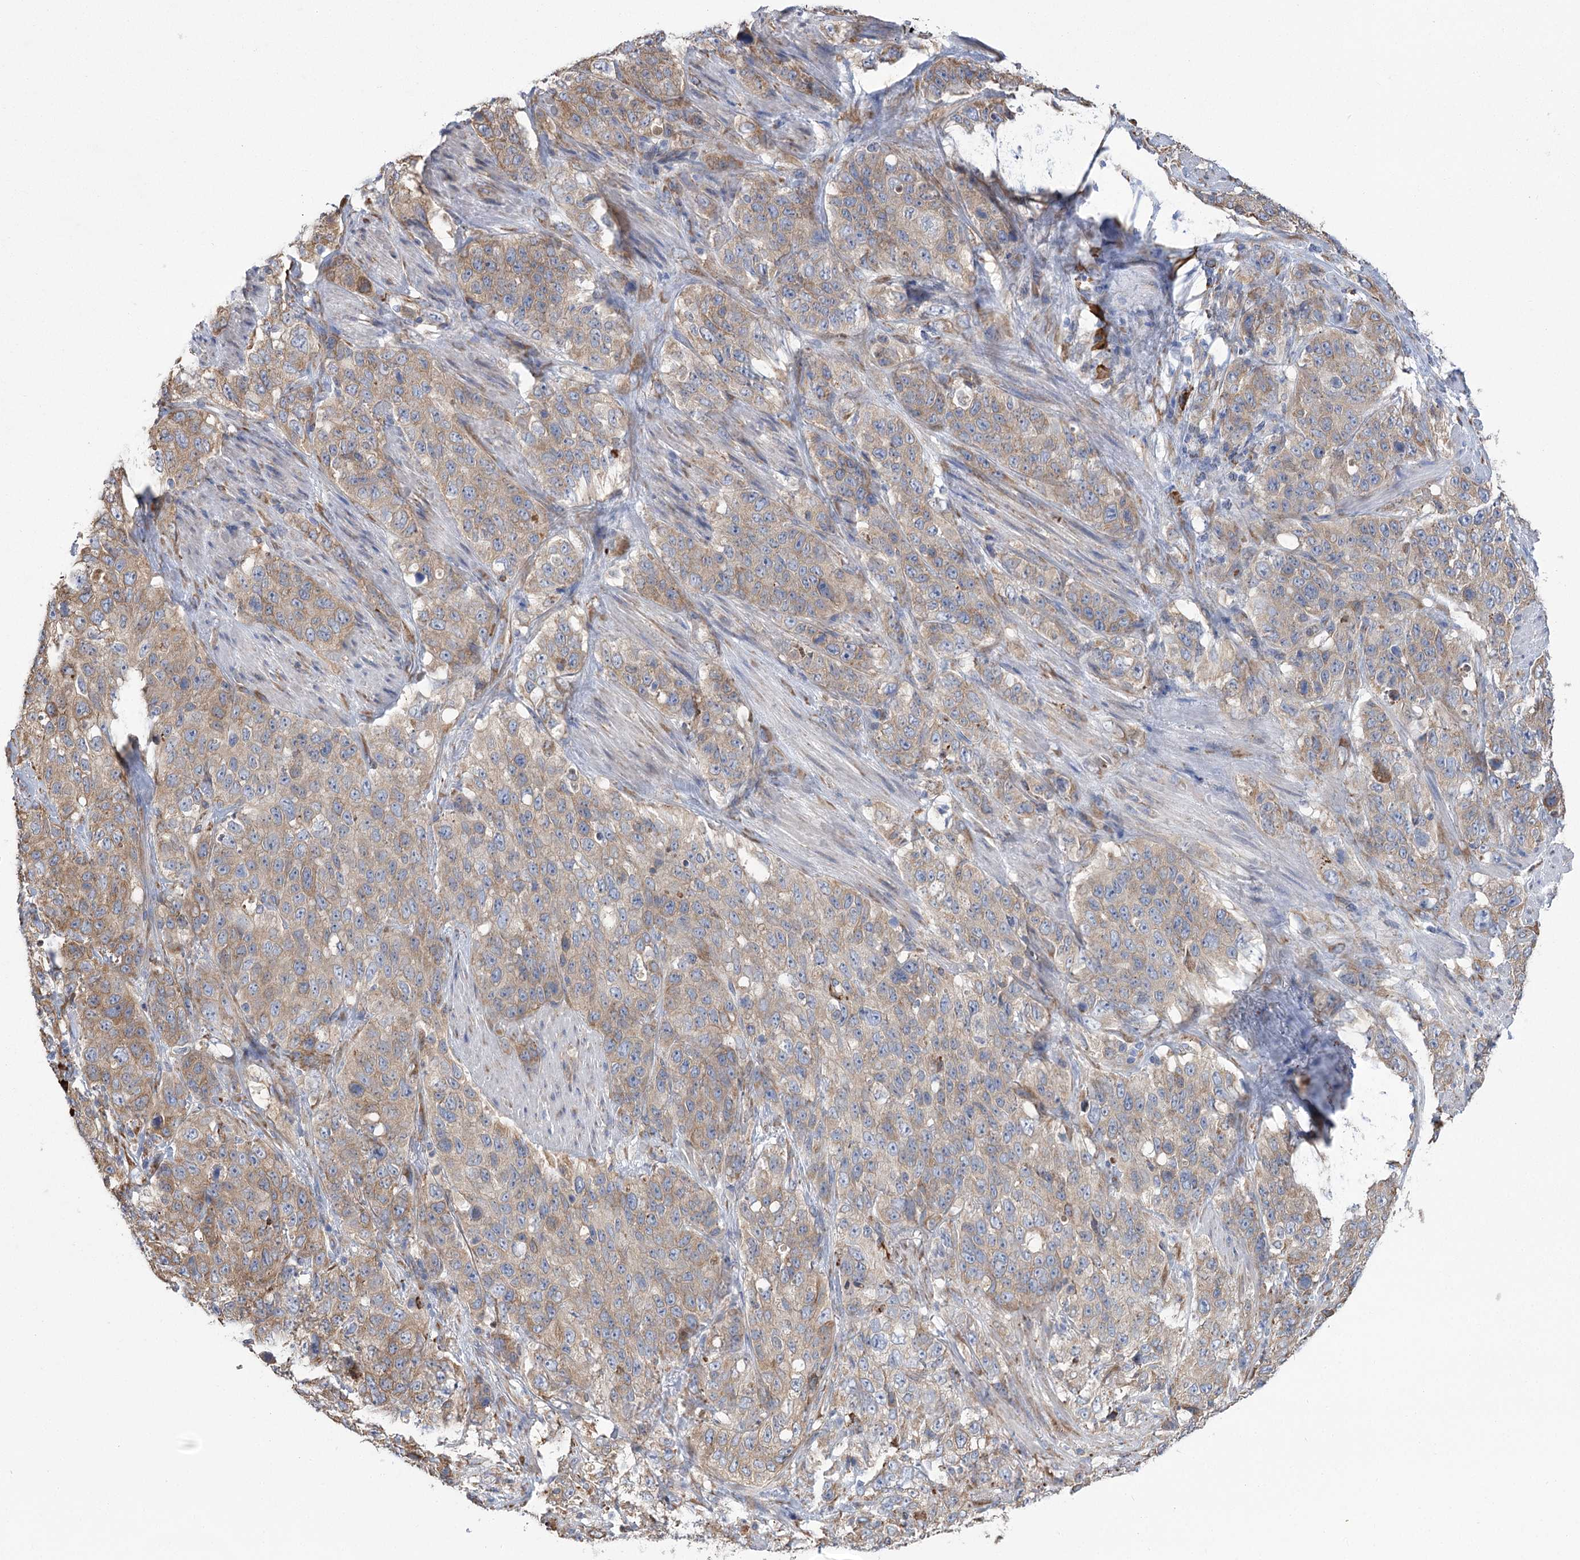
{"staining": {"intensity": "moderate", "quantity": "25%-75%", "location": "cytoplasmic/membranous"}, "tissue": "stomach cancer", "cell_type": "Tumor cells", "image_type": "cancer", "snomed": [{"axis": "morphology", "description": "Adenocarcinoma, NOS"}, {"axis": "topography", "description": "Stomach"}], "caption": "There is medium levels of moderate cytoplasmic/membranous staining in tumor cells of stomach adenocarcinoma, as demonstrated by immunohistochemical staining (brown color).", "gene": "METTL24", "patient": {"sex": "male", "age": 48}}